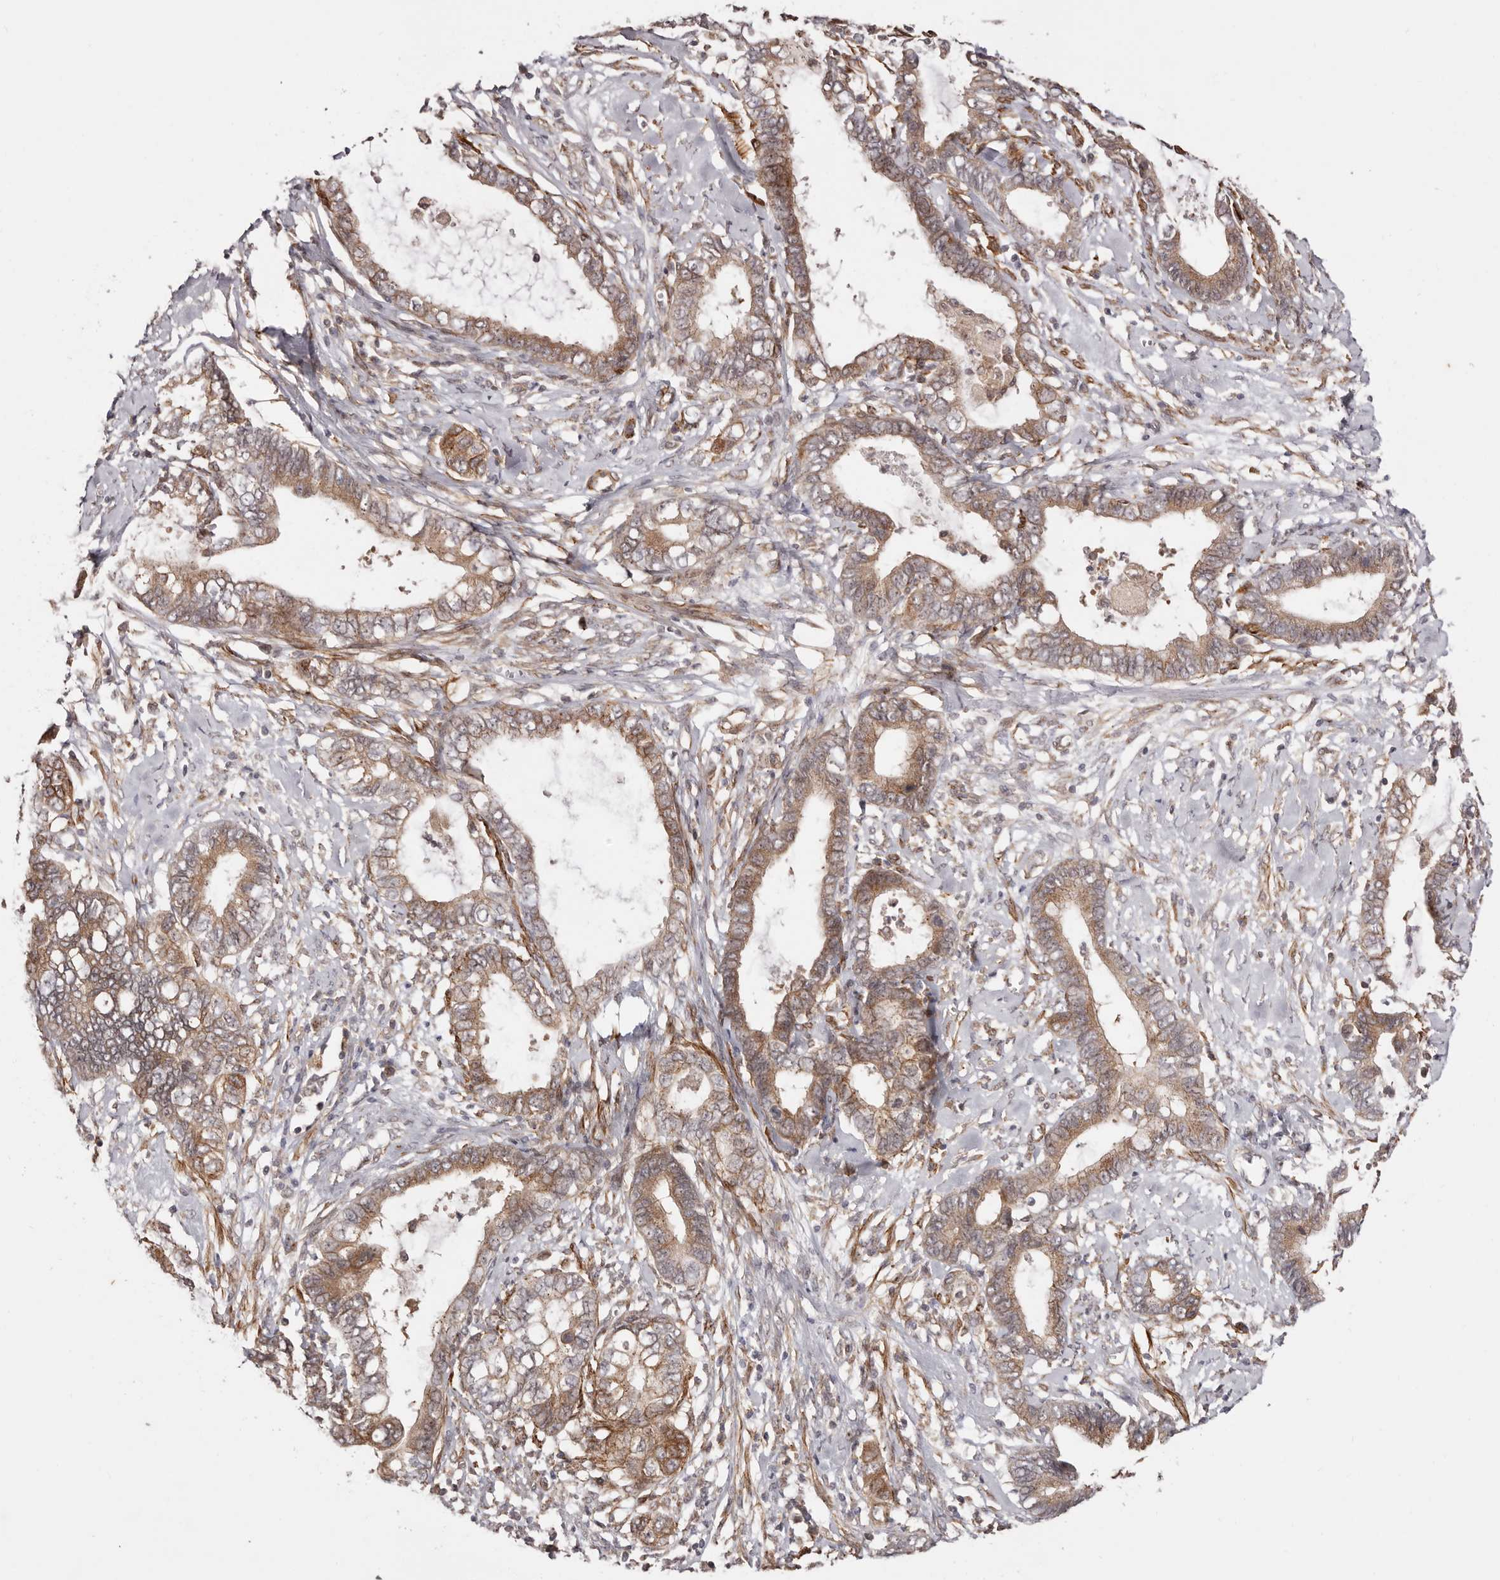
{"staining": {"intensity": "moderate", "quantity": ">75%", "location": "cytoplasmic/membranous"}, "tissue": "cervical cancer", "cell_type": "Tumor cells", "image_type": "cancer", "snomed": [{"axis": "morphology", "description": "Adenocarcinoma, NOS"}, {"axis": "topography", "description": "Cervix"}], "caption": "Immunohistochemical staining of human adenocarcinoma (cervical) exhibits medium levels of moderate cytoplasmic/membranous staining in about >75% of tumor cells.", "gene": "MICAL2", "patient": {"sex": "female", "age": 44}}